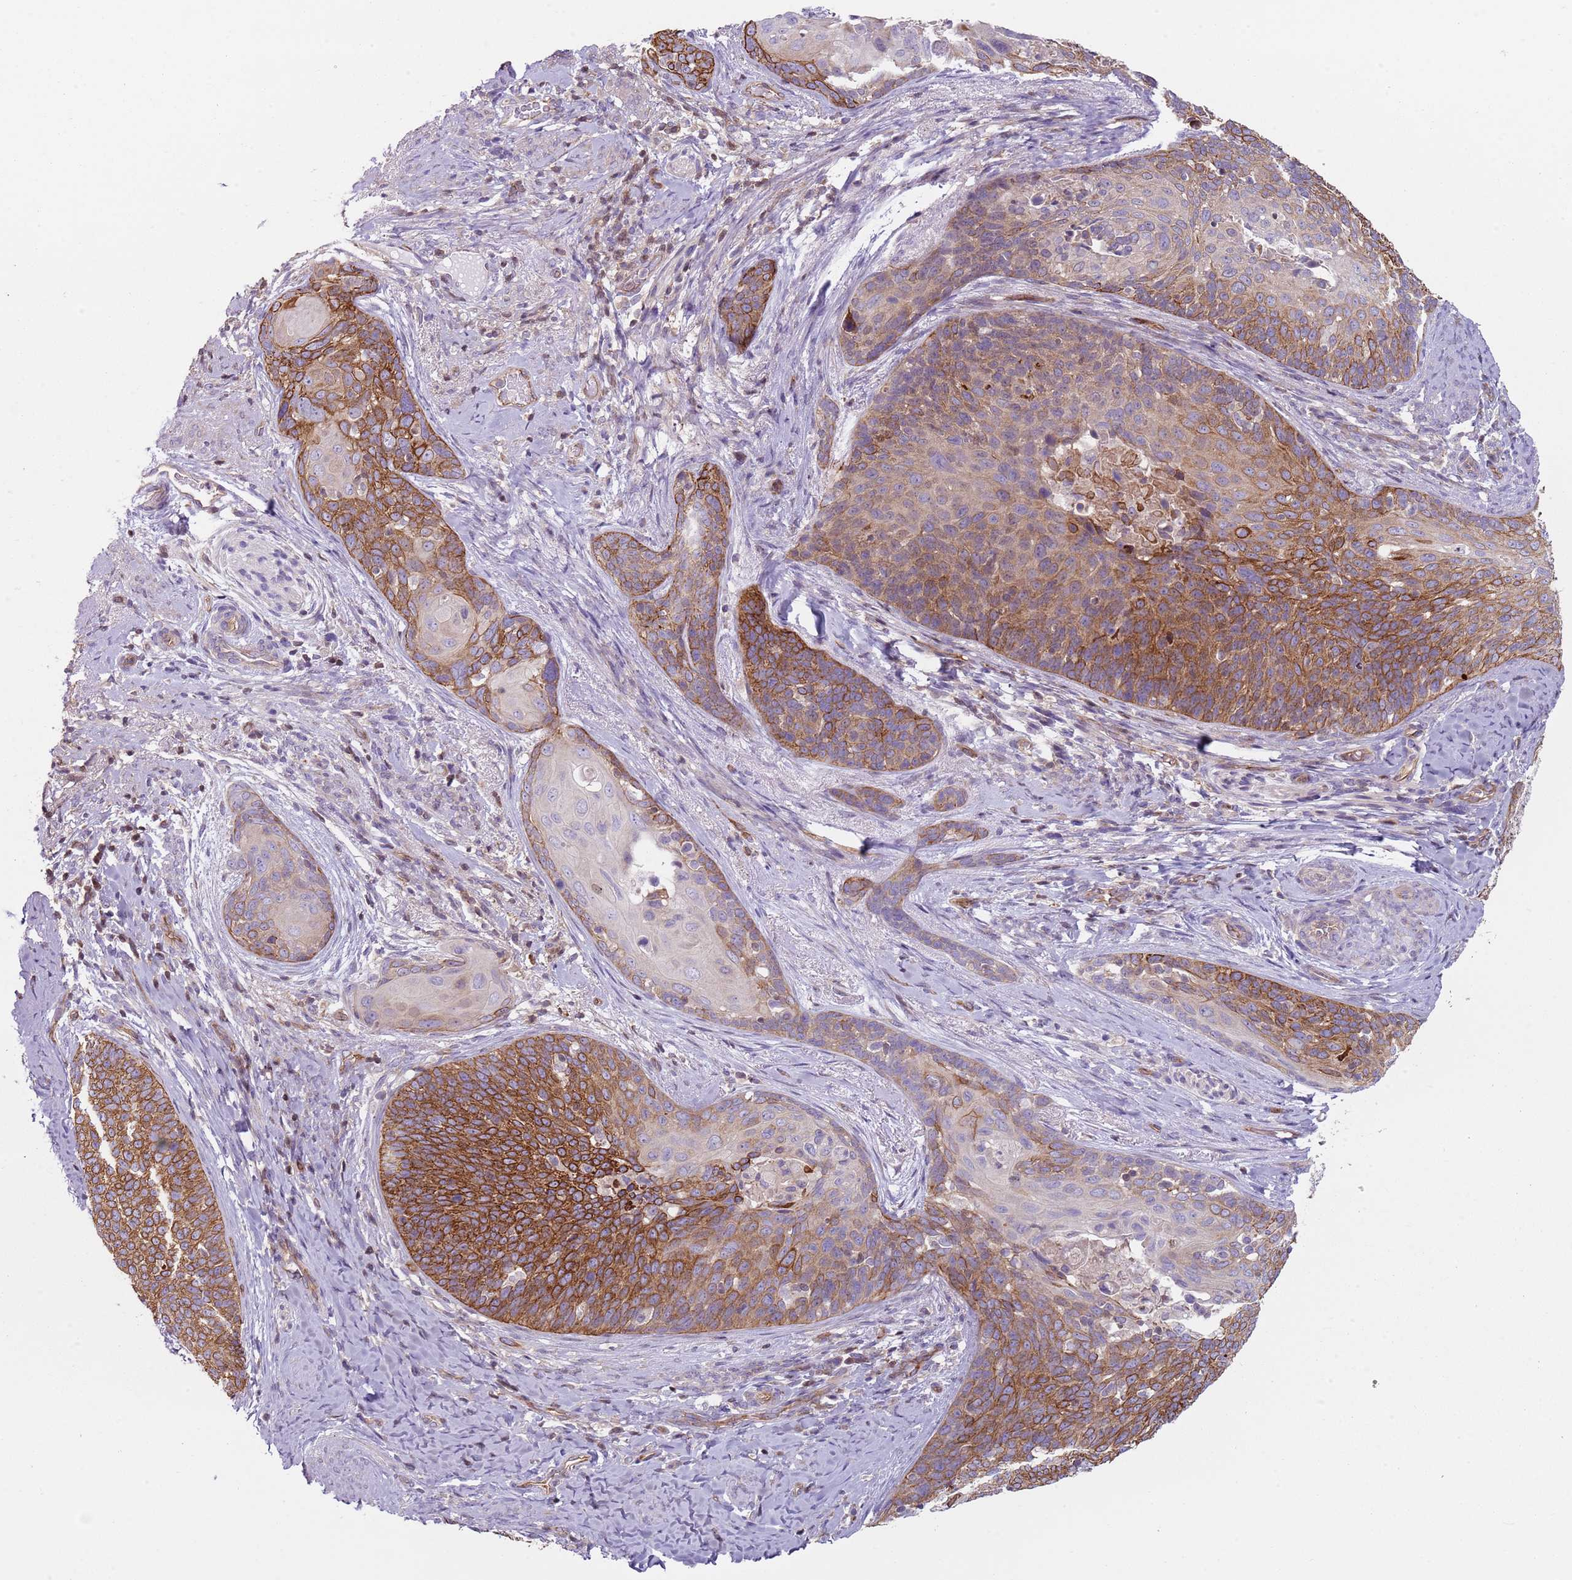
{"staining": {"intensity": "strong", "quantity": "25%-75%", "location": "cytoplasmic/membranous"}, "tissue": "cervical cancer", "cell_type": "Tumor cells", "image_type": "cancer", "snomed": [{"axis": "morphology", "description": "Squamous cell carcinoma, NOS"}, {"axis": "topography", "description": "Cervix"}], "caption": "The image displays staining of cervical cancer (squamous cell carcinoma), revealing strong cytoplasmic/membranous protein expression (brown color) within tumor cells. (brown staining indicates protein expression, while blue staining denotes nuclei).", "gene": "GNAI3", "patient": {"sex": "female", "age": 50}}